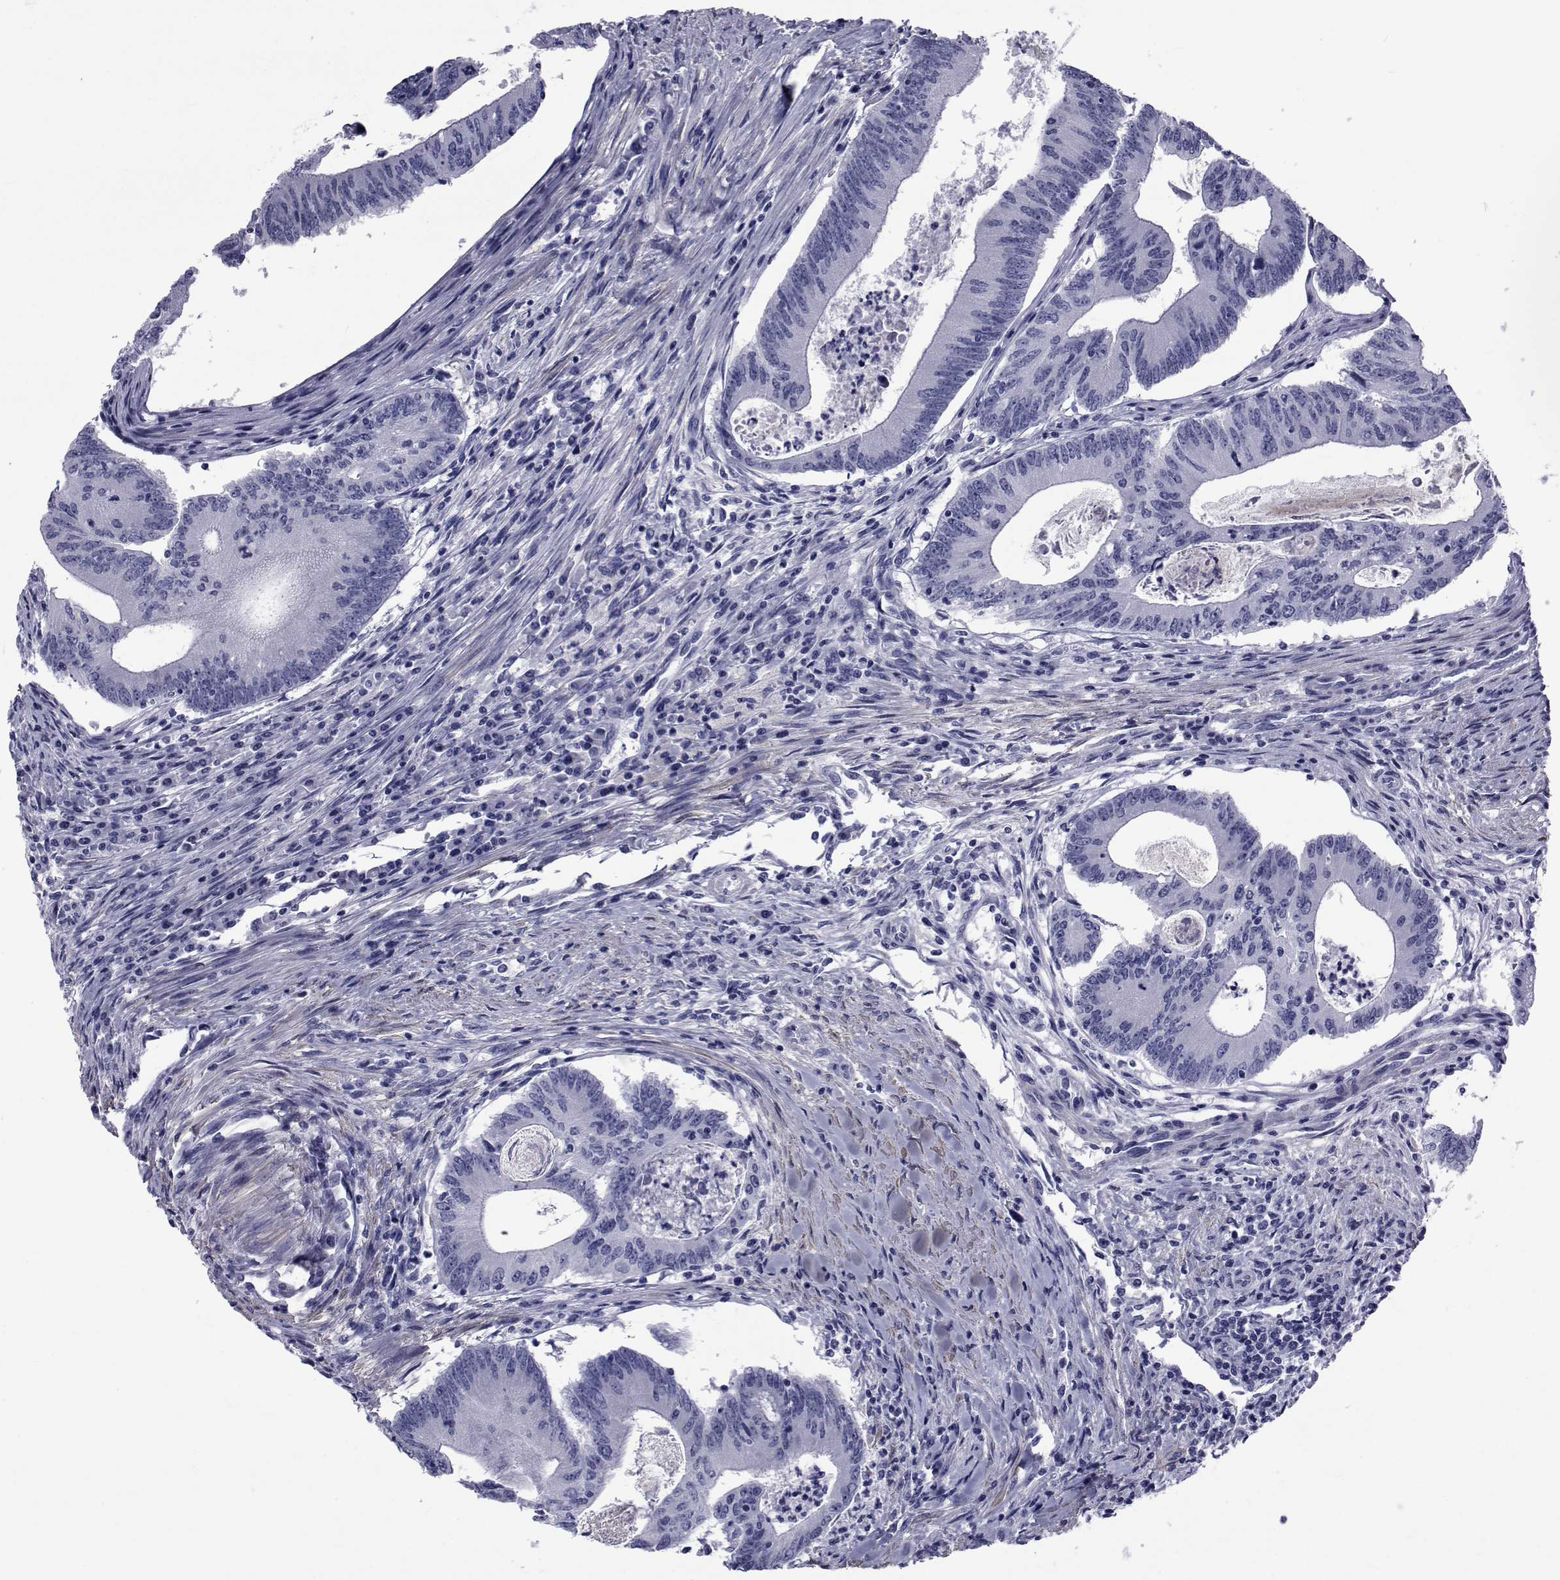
{"staining": {"intensity": "negative", "quantity": "none", "location": "none"}, "tissue": "colorectal cancer", "cell_type": "Tumor cells", "image_type": "cancer", "snomed": [{"axis": "morphology", "description": "Adenocarcinoma, NOS"}, {"axis": "topography", "description": "Colon"}], "caption": "Micrograph shows no protein staining in tumor cells of colorectal cancer tissue.", "gene": "GKAP1", "patient": {"sex": "female", "age": 70}}